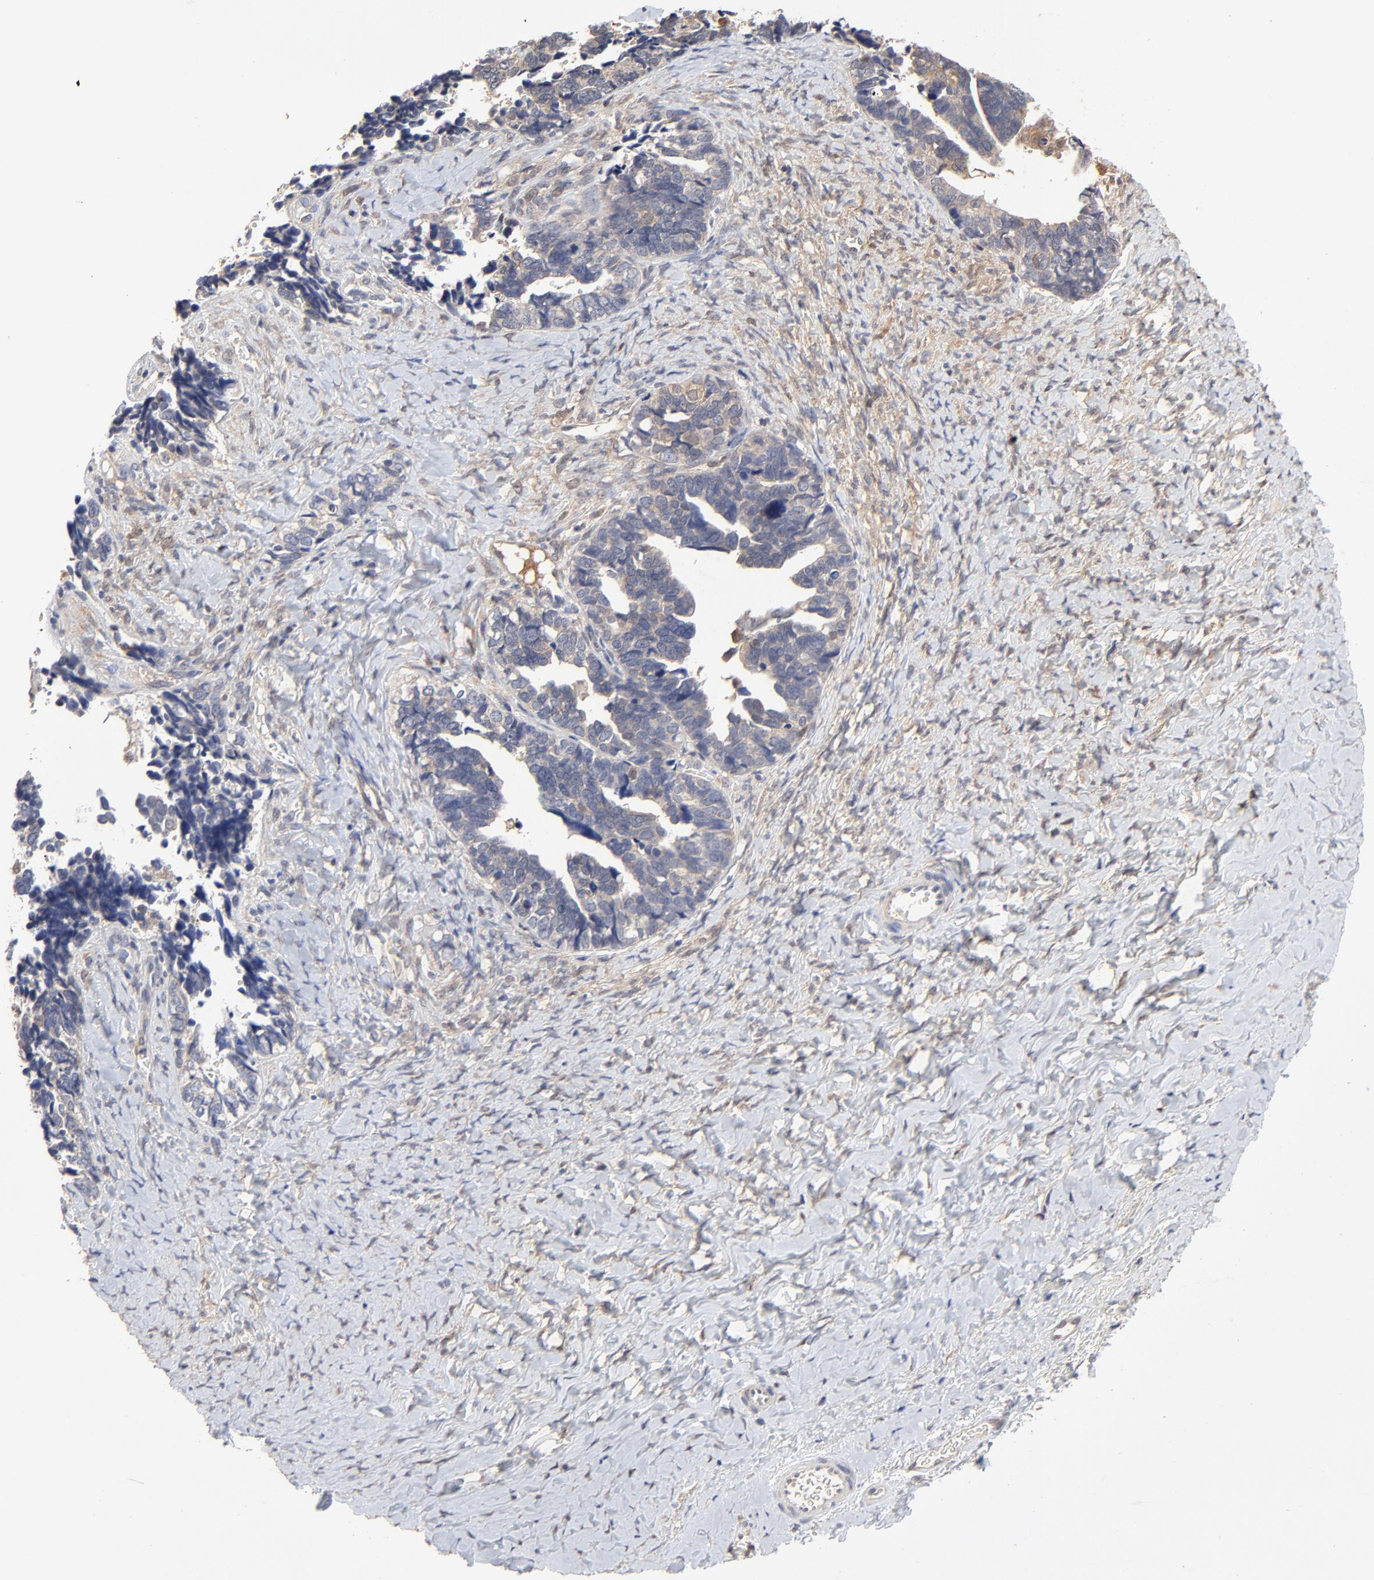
{"staining": {"intensity": "weak", "quantity": ">75%", "location": "cytoplasmic/membranous"}, "tissue": "ovarian cancer", "cell_type": "Tumor cells", "image_type": "cancer", "snomed": [{"axis": "morphology", "description": "Cystadenocarcinoma, serous, NOS"}, {"axis": "topography", "description": "Ovary"}], "caption": "Ovarian serous cystadenocarcinoma stained with DAB (3,3'-diaminobenzidine) immunohistochemistry (IHC) shows low levels of weak cytoplasmic/membranous expression in approximately >75% of tumor cells. The staining was performed using DAB, with brown indicating positive protein expression. Nuclei are stained blue with hematoxylin.", "gene": "LGALS3", "patient": {"sex": "female", "age": 77}}